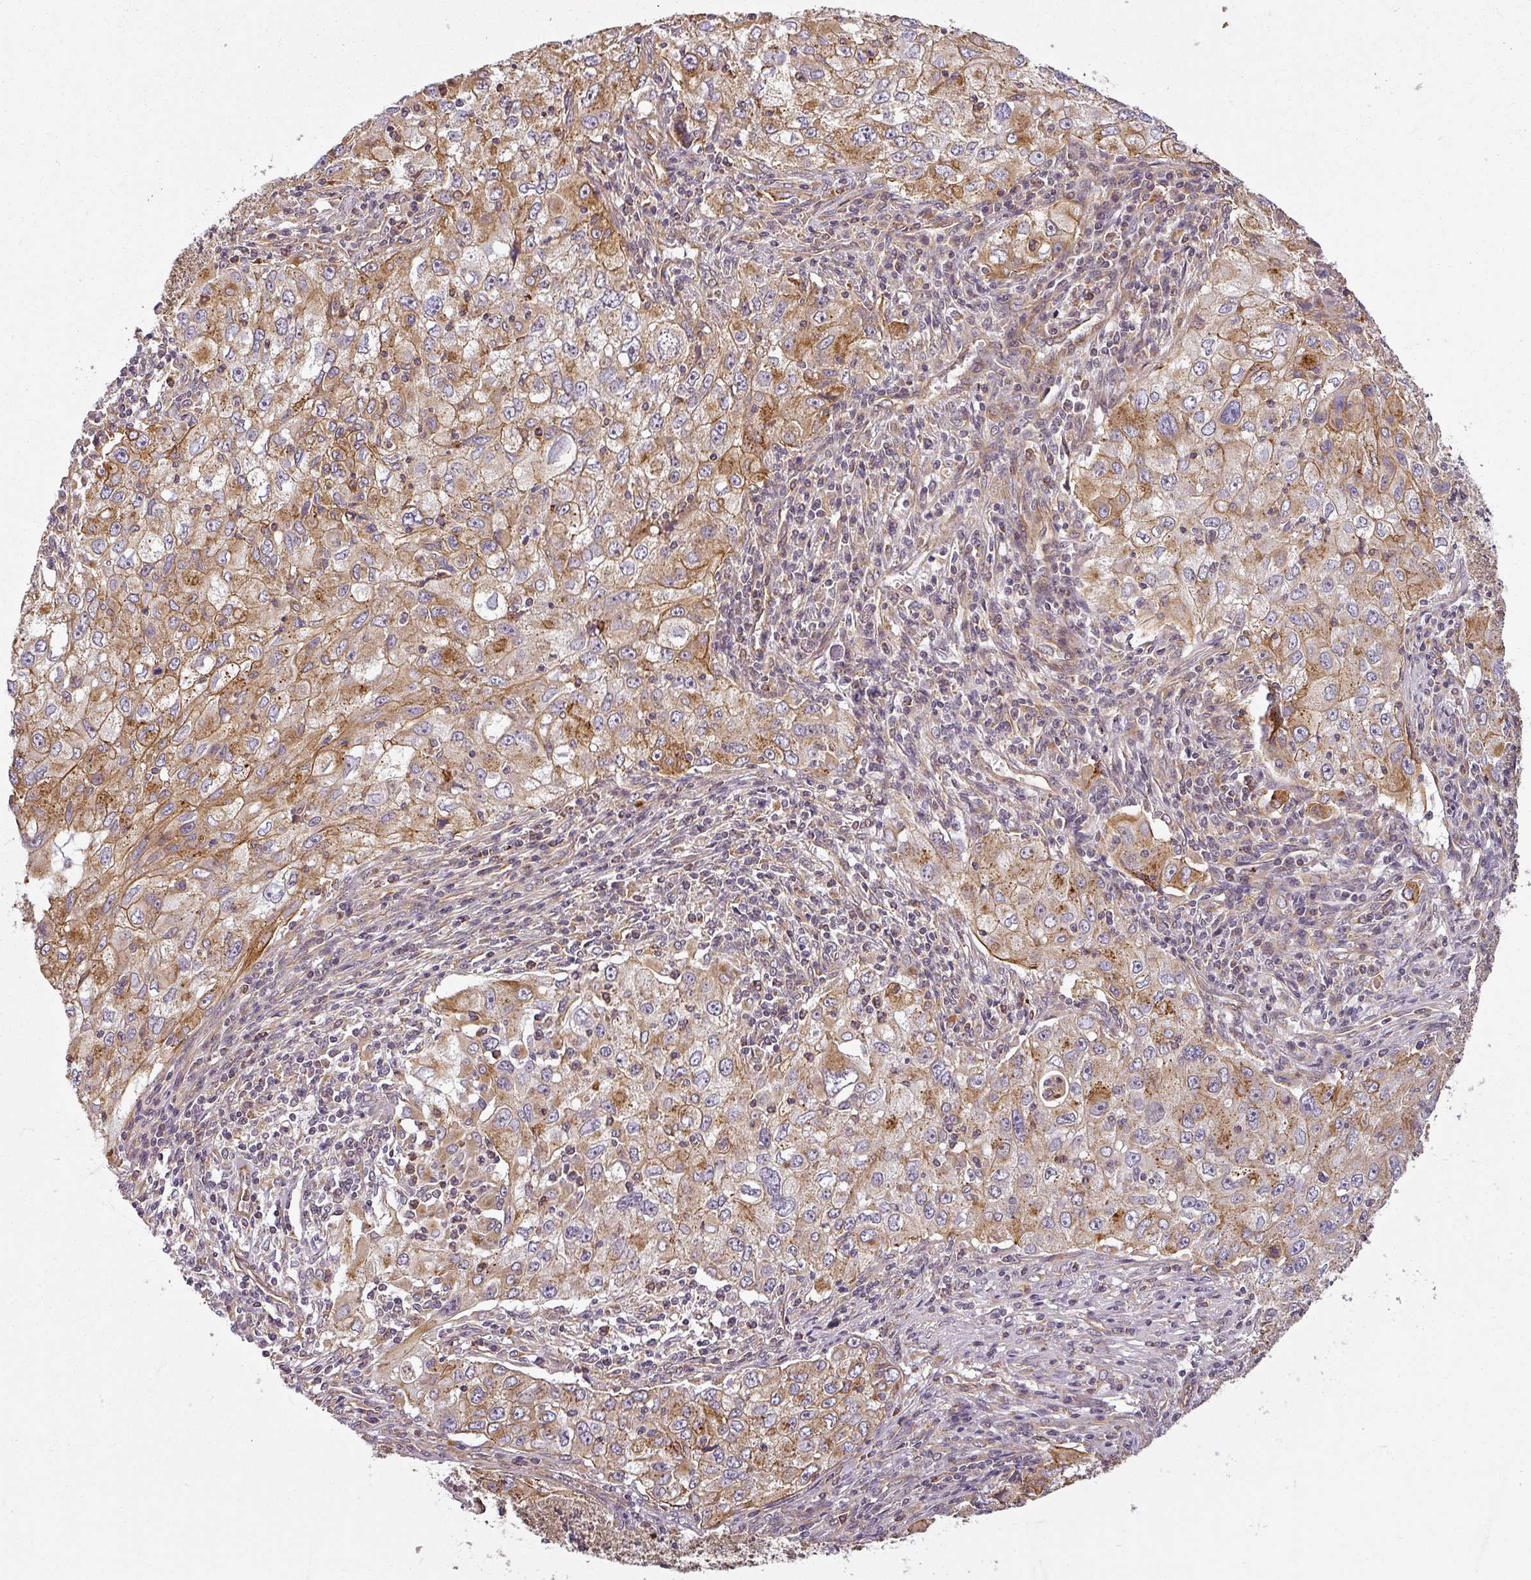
{"staining": {"intensity": "moderate", "quantity": ">75%", "location": "cytoplasmic/membranous"}, "tissue": "lung cancer", "cell_type": "Tumor cells", "image_type": "cancer", "snomed": [{"axis": "morphology", "description": "Adenocarcinoma, NOS"}, {"axis": "morphology", "description": "Adenocarcinoma, metastatic, NOS"}, {"axis": "topography", "description": "Lymph node"}, {"axis": "topography", "description": "Lung"}], "caption": "An immunohistochemistry (IHC) photomicrograph of neoplastic tissue is shown. Protein staining in brown highlights moderate cytoplasmic/membranous positivity in lung cancer within tumor cells.", "gene": "DIMT1", "patient": {"sex": "female", "age": 42}}